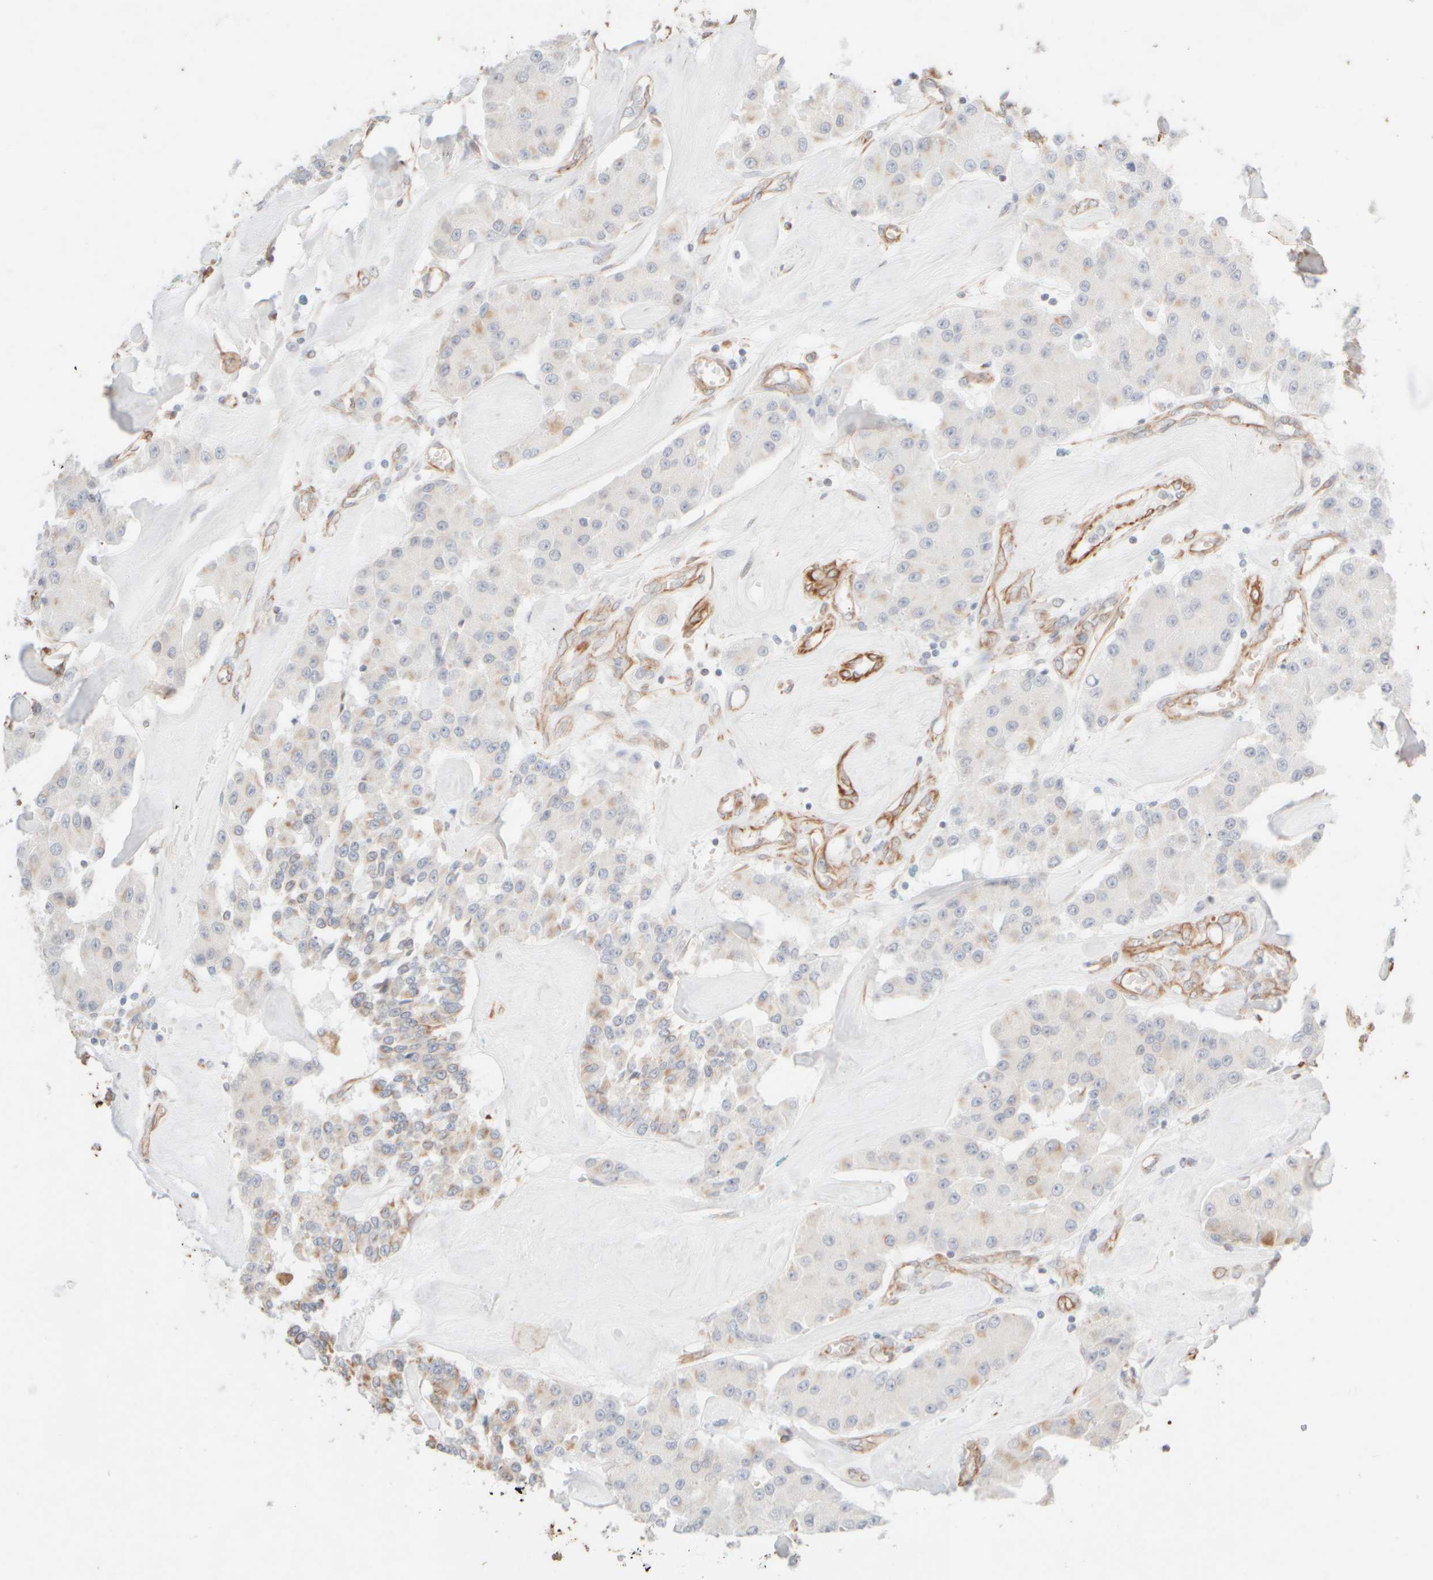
{"staining": {"intensity": "negative", "quantity": "none", "location": "none"}, "tissue": "carcinoid", "cell_type": "Tumor cells", "image_type": "cancer", "snomed": [{"axis": "morphology", "description": "Carcinoid, malignant, NOS"}, {"axis": "topography", "description": "Pancreas"}], "caption": "Carcinoid (malignant) was stained to show a protein in brown. There is no significant staining in tumor cells. (Brightfield microscopy of DAB immunohistochemistry (IHC) at high magnification).", "gene": "KRT15", "patient": {"sex": "male", "age": 41}}